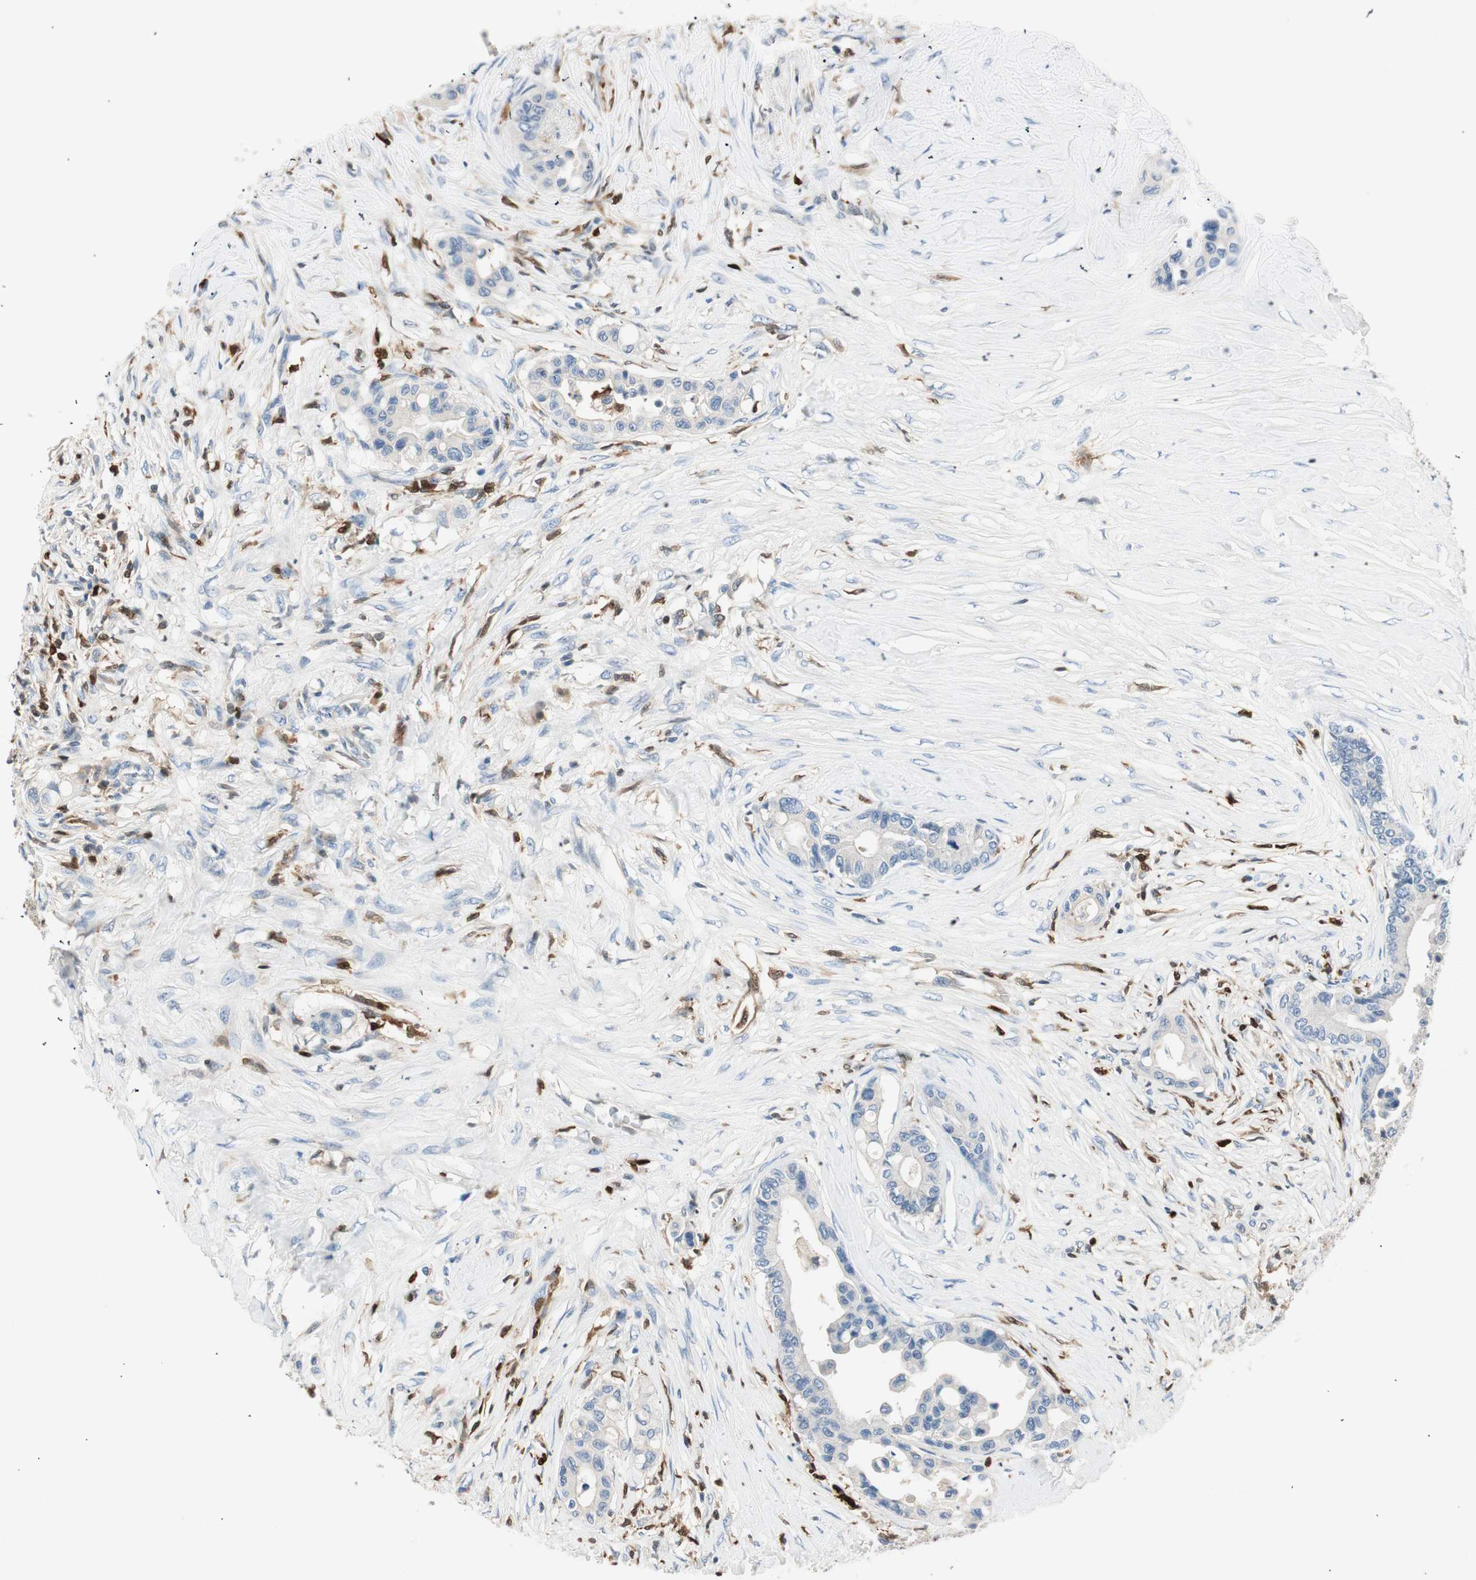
{"staining": {"intensity": "negative", "quantity": "none", "location": "none"}, "tissue": "colorectal cancer", "cell_type": "Tumor cells", "image_type": "cancer", "snomed": [{"axis": "morphology", "description": "Normal tissue, NOS"}, {"axis": "morphology", "description": "Adenocarcinoma, NOS"}, {"axis": "topography", "description": "Colon"}], "caption": "Colorectal cancer stained for a protein using immunohistochemistry (IHC) demonstrates no positivity tumor cells.", "gene": "COTL1", "patient": {"sex": "male", "age": 82}}